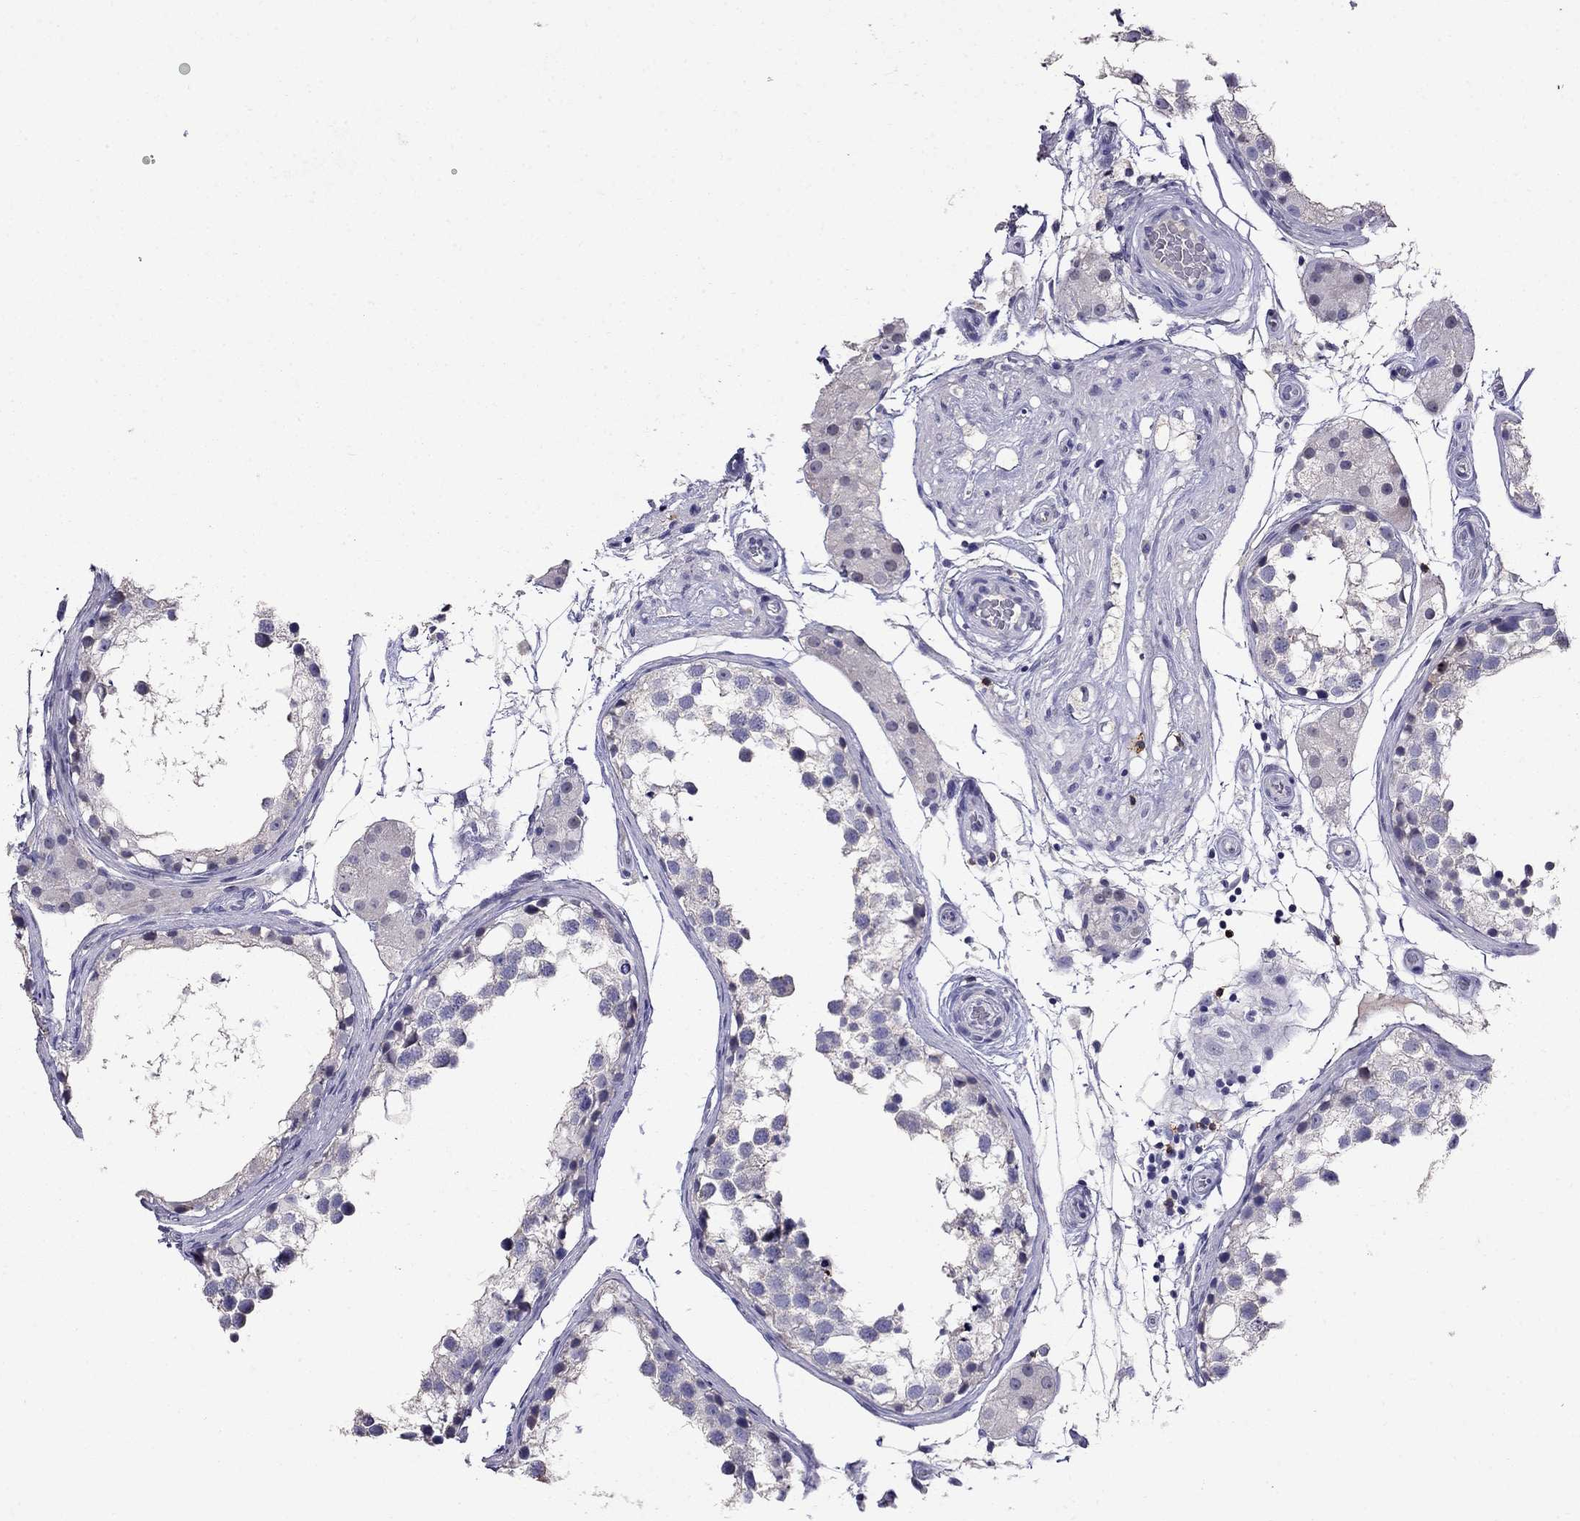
{"staining": {"intensity": "negative", "quantity": "none", "location": "none"}, "tissue": "testis", "cell_type": "Cells in seminiferous ducts", "image_type": "normal", "snomed": [{"axis": "morphology", "description": "Normal tissue, NOS"}, {"axis": "morphology", "description": "Seminoma, NOS"}, {"axis": "topography", "description": "Testis"}], "caption": "IHC of normal human testis reveals no expression in cells in seminiferous ducts.", "gene": "CD8B", "patient": {"sex": "male", "age": 65}}